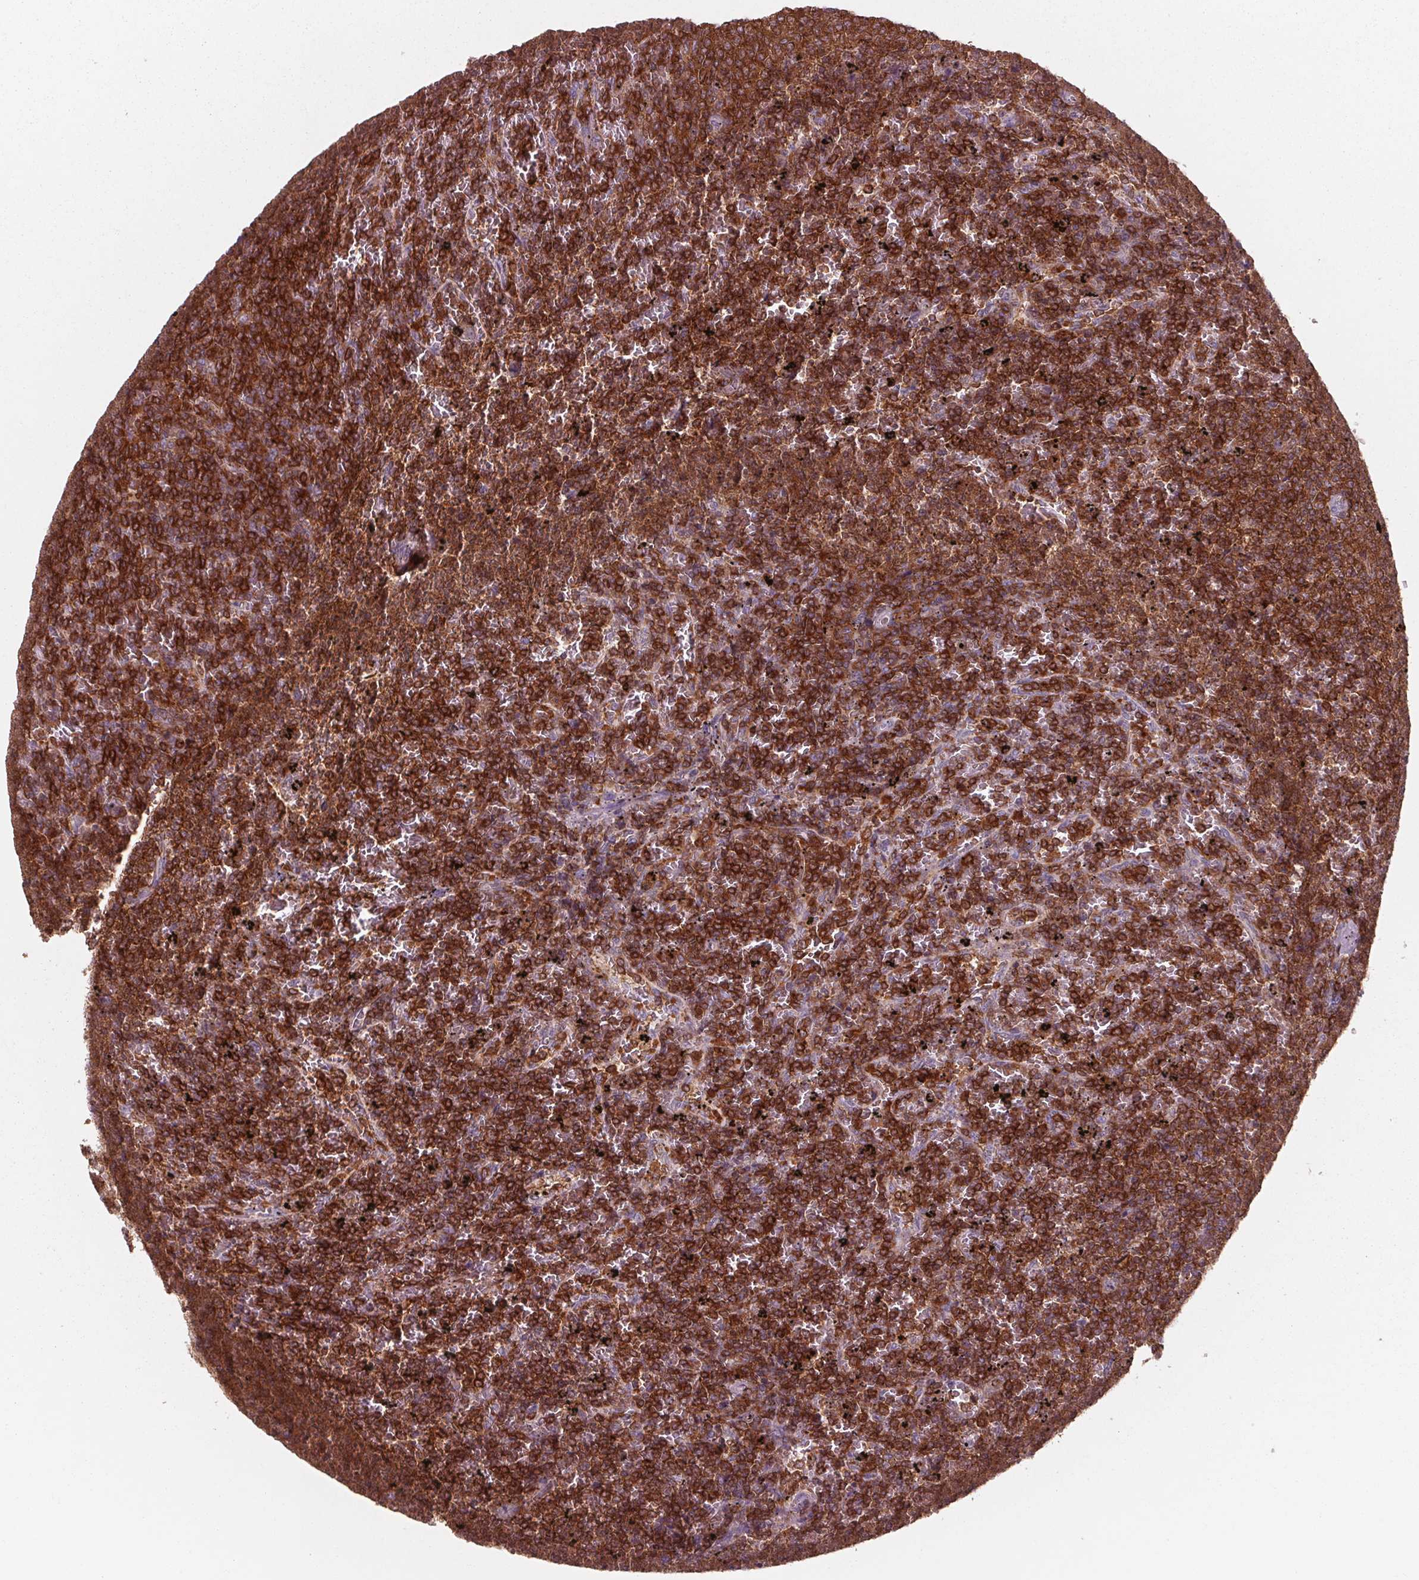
{"staining": {"intensity": "strong", "quantity": ">75%", "location": "cytoplasmic/membranous"}, "tissue": "lymphoma", "cell_type": "Tumor cells", "image_type": "cancer", "snomed": [{"axis": "morphology", "description": "Malignant lymphoma, non-Hodgkin's type, Low grade"}, {"axis": "topography", "description": "Spleen"}], "caption": "Immunohistochemical staining of human lymphoma exhibits strong cytoplasmic/membranous protein staining in approximately >75% of tumor cells. (Brightfield microscopy of DAB IHC at high magnification).", "gene": "ARHGAP25", "patient": {"sex": "female", "age": 77}}